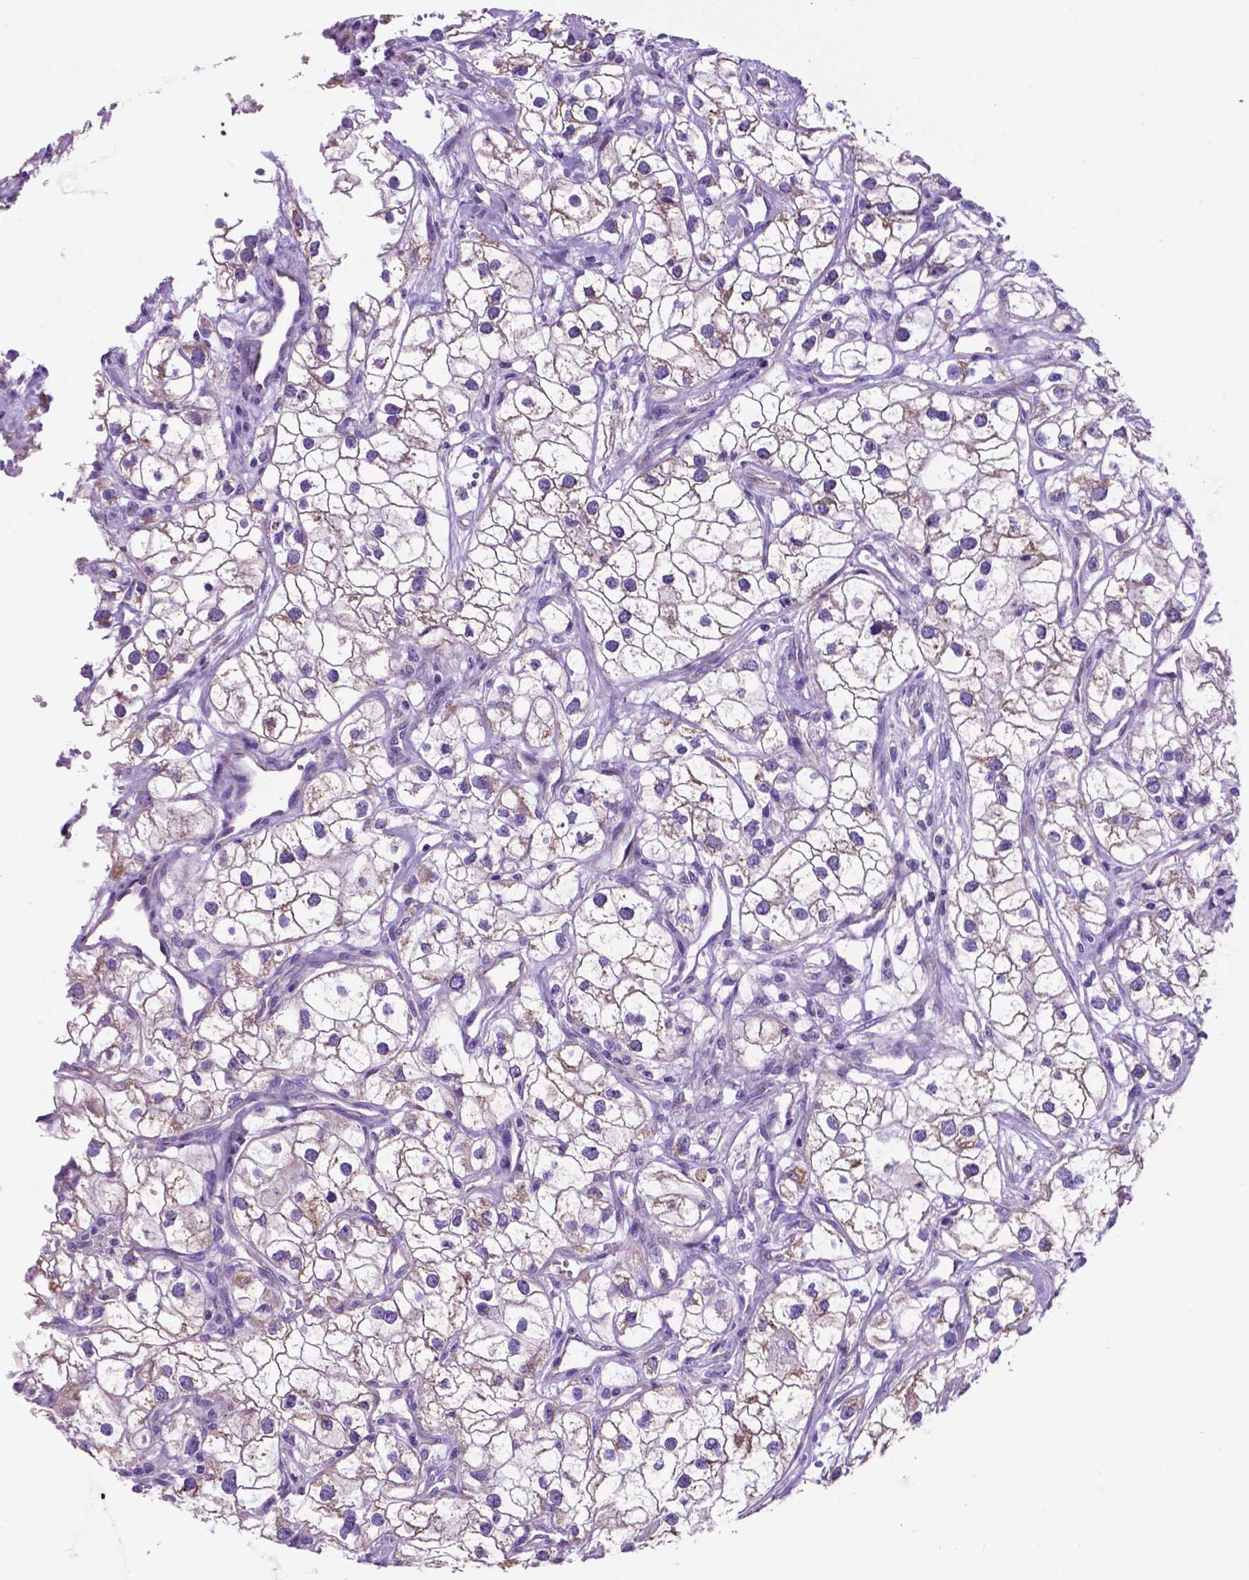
{"staining": {"intensity": "weak", "quantity": "<25%", "location": "cytoplasmic/membranous"}, "tissue": "renal cancer", "cell_type": "Tumor cells", "image_type": "cancer", "snomed": [{"axis": "morphology", "description": "Adenocarcinoma, NOS"}, {"axis": "topography", "description": "Kidney"}], "caption": "Immunohistochemistry (IHC) of human renal adenocarcinoma exhibits no staining in tumor cells.", "gene": "TMEM121B", "patient": {"sex": "male", "age": 59}}